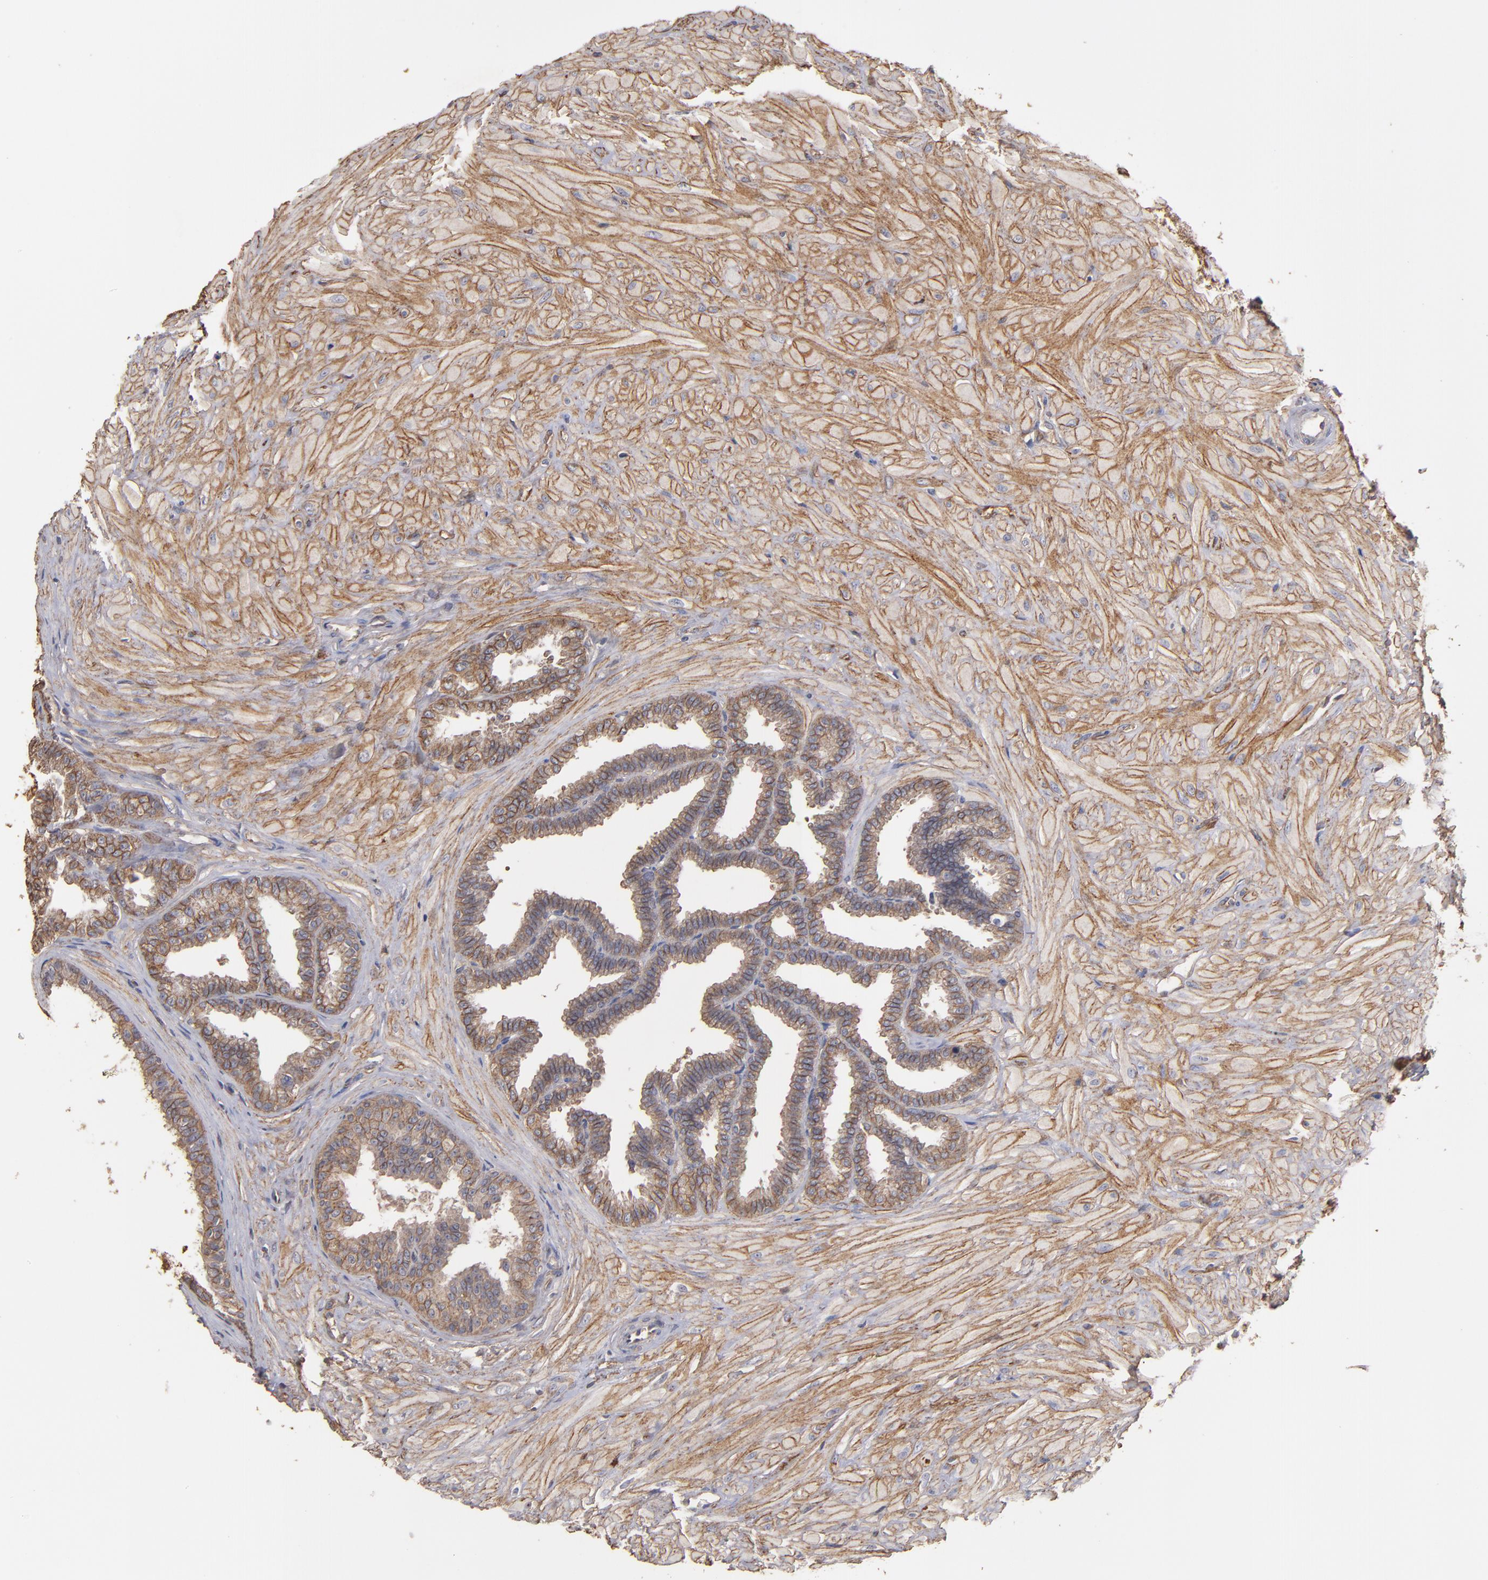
{"staining": {"intensity": "moderate", "quantity": ">75%", "location": "cytoplasmic/membranous"}, "tissue": "seminal vesicle", "cell_type": "Glandular cells", "image_type": "normal", "snomed": [{"axis": "morphology", "description": "Normal tissue, NOS"}, {"axis": "topography", "description": "Seminal veicle"}], "caption": "IHC photomicrograph of benign seminal vesicle: seminal vesicle stained using IHC demonstrates medium levels of moderate protein expression localized specifically in the cytoplasmic/membranous of glandular cells, appearing as a cytoplasmic/membranous brown color.", "gene": "DMD", "patient": {"sex": "male", "age": 26}}